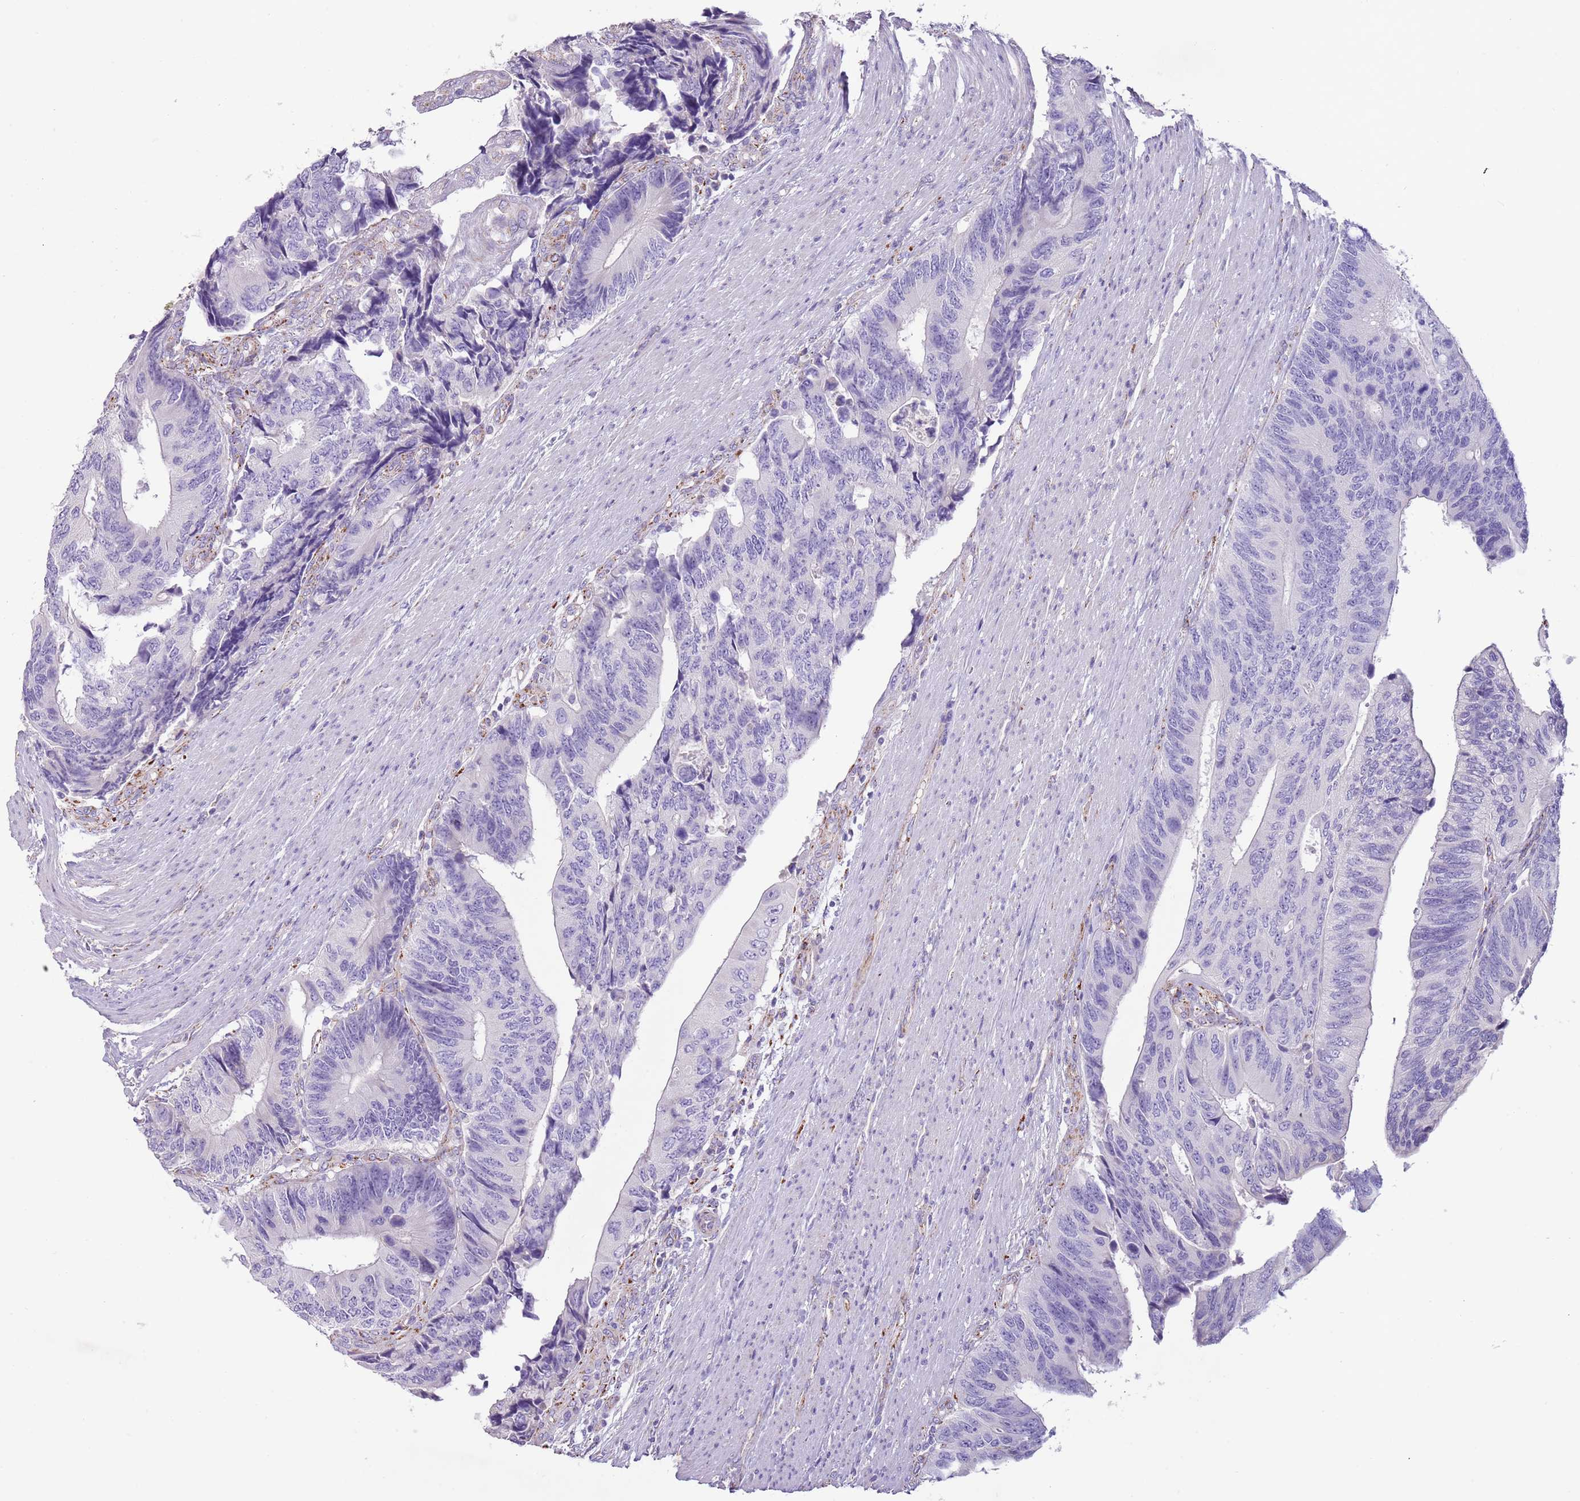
{"staining": {"intensity": "negative", "quantity": "none", "location": "none"}, "tissue": "colorectal cancer", "cell_type": "Tumor cells", "image_type": "cancer", "snomed": [{"axis": "morphology", "description": "Adenocarcinoma, NOS"}, {"axis": "topography", "description": "Colon"}], "caption": "Tumor cells show no significant protein positivity in adenocarcinoma (colorectal).", "gene": "RNF222", "patient": {"sex": "male", "age": 87}}